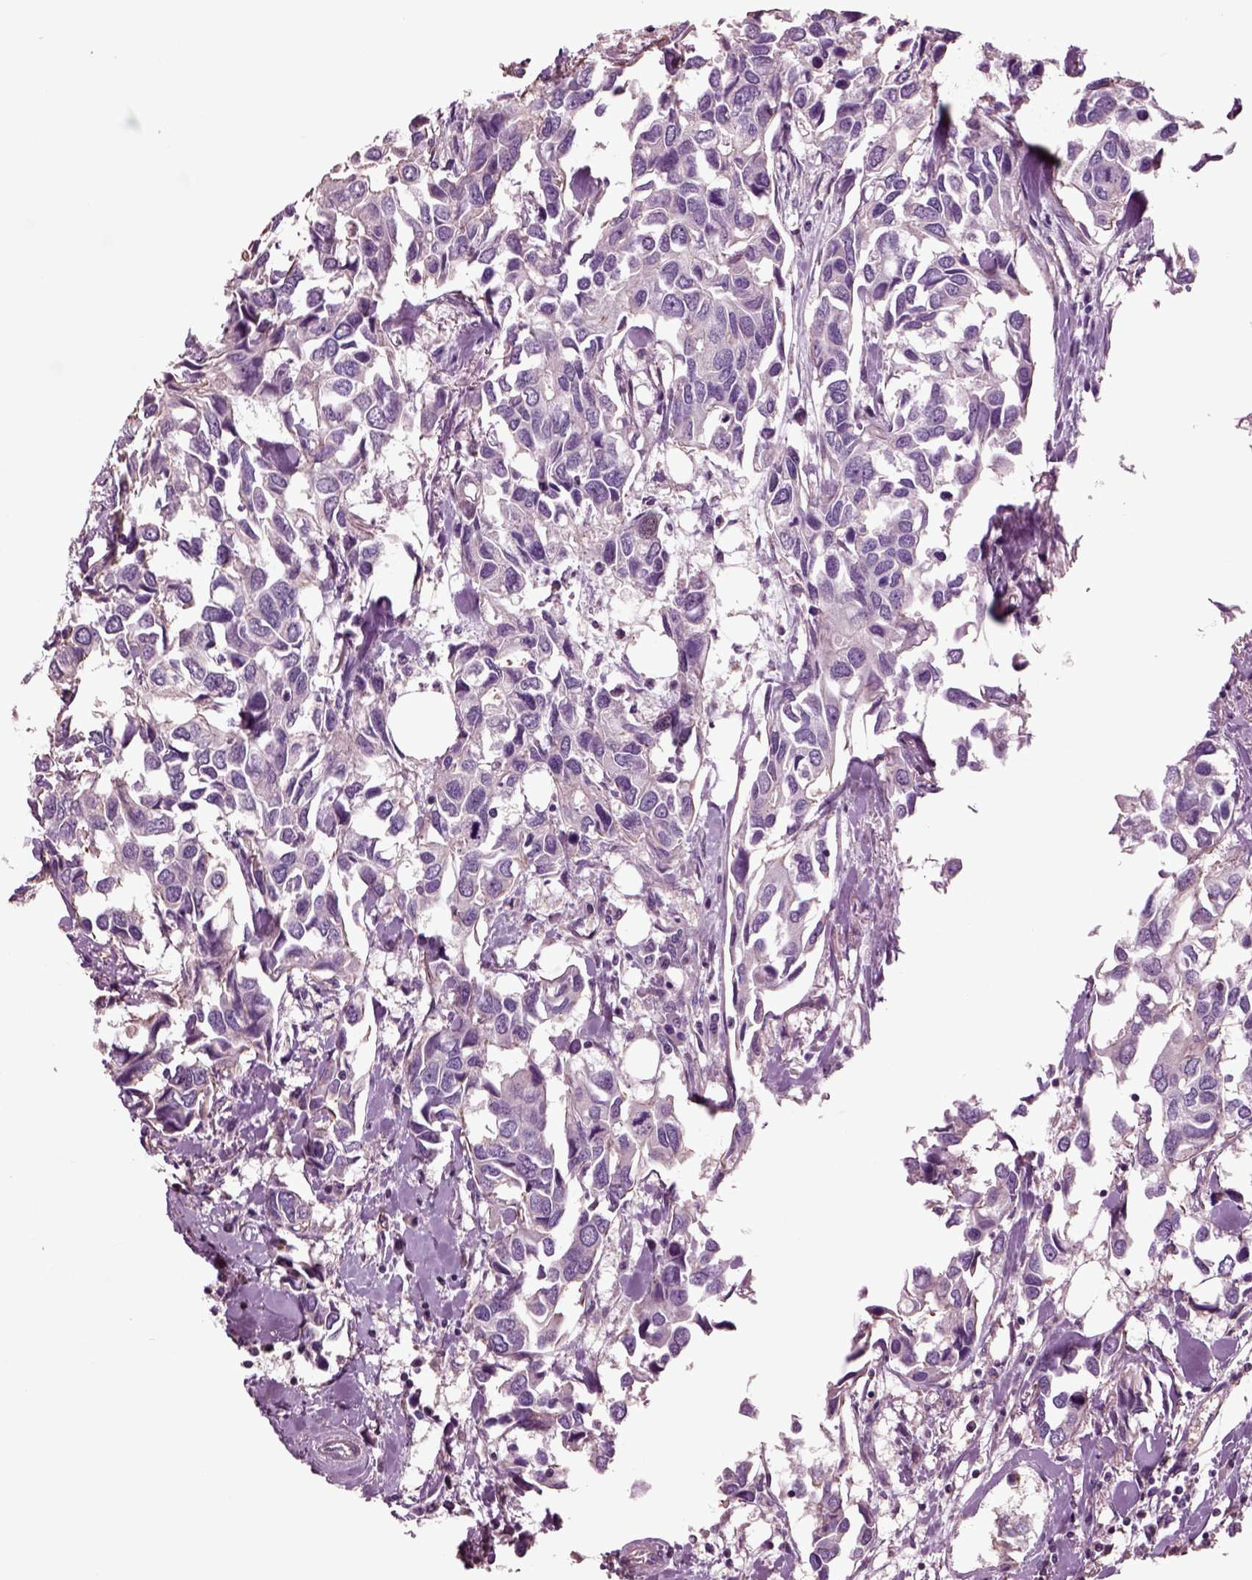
{"staining": {"intensity": "negative", "quantity": "none", "location": "none"}, "tissue": "breast cancer", "cell_type": "Tumor cells", "image_type": "cancer", "snomed": [{"axis": "morphology", "description": "Duct carcinoma"}, {"axis": "topography", "description": "Breast"}], "caption": "A histopathology image of human breast invasive ductal carcinoma is negative for staining in tumor cells.", "gene": "CHGB", "patient": {"sex": "female", "age": 83}}